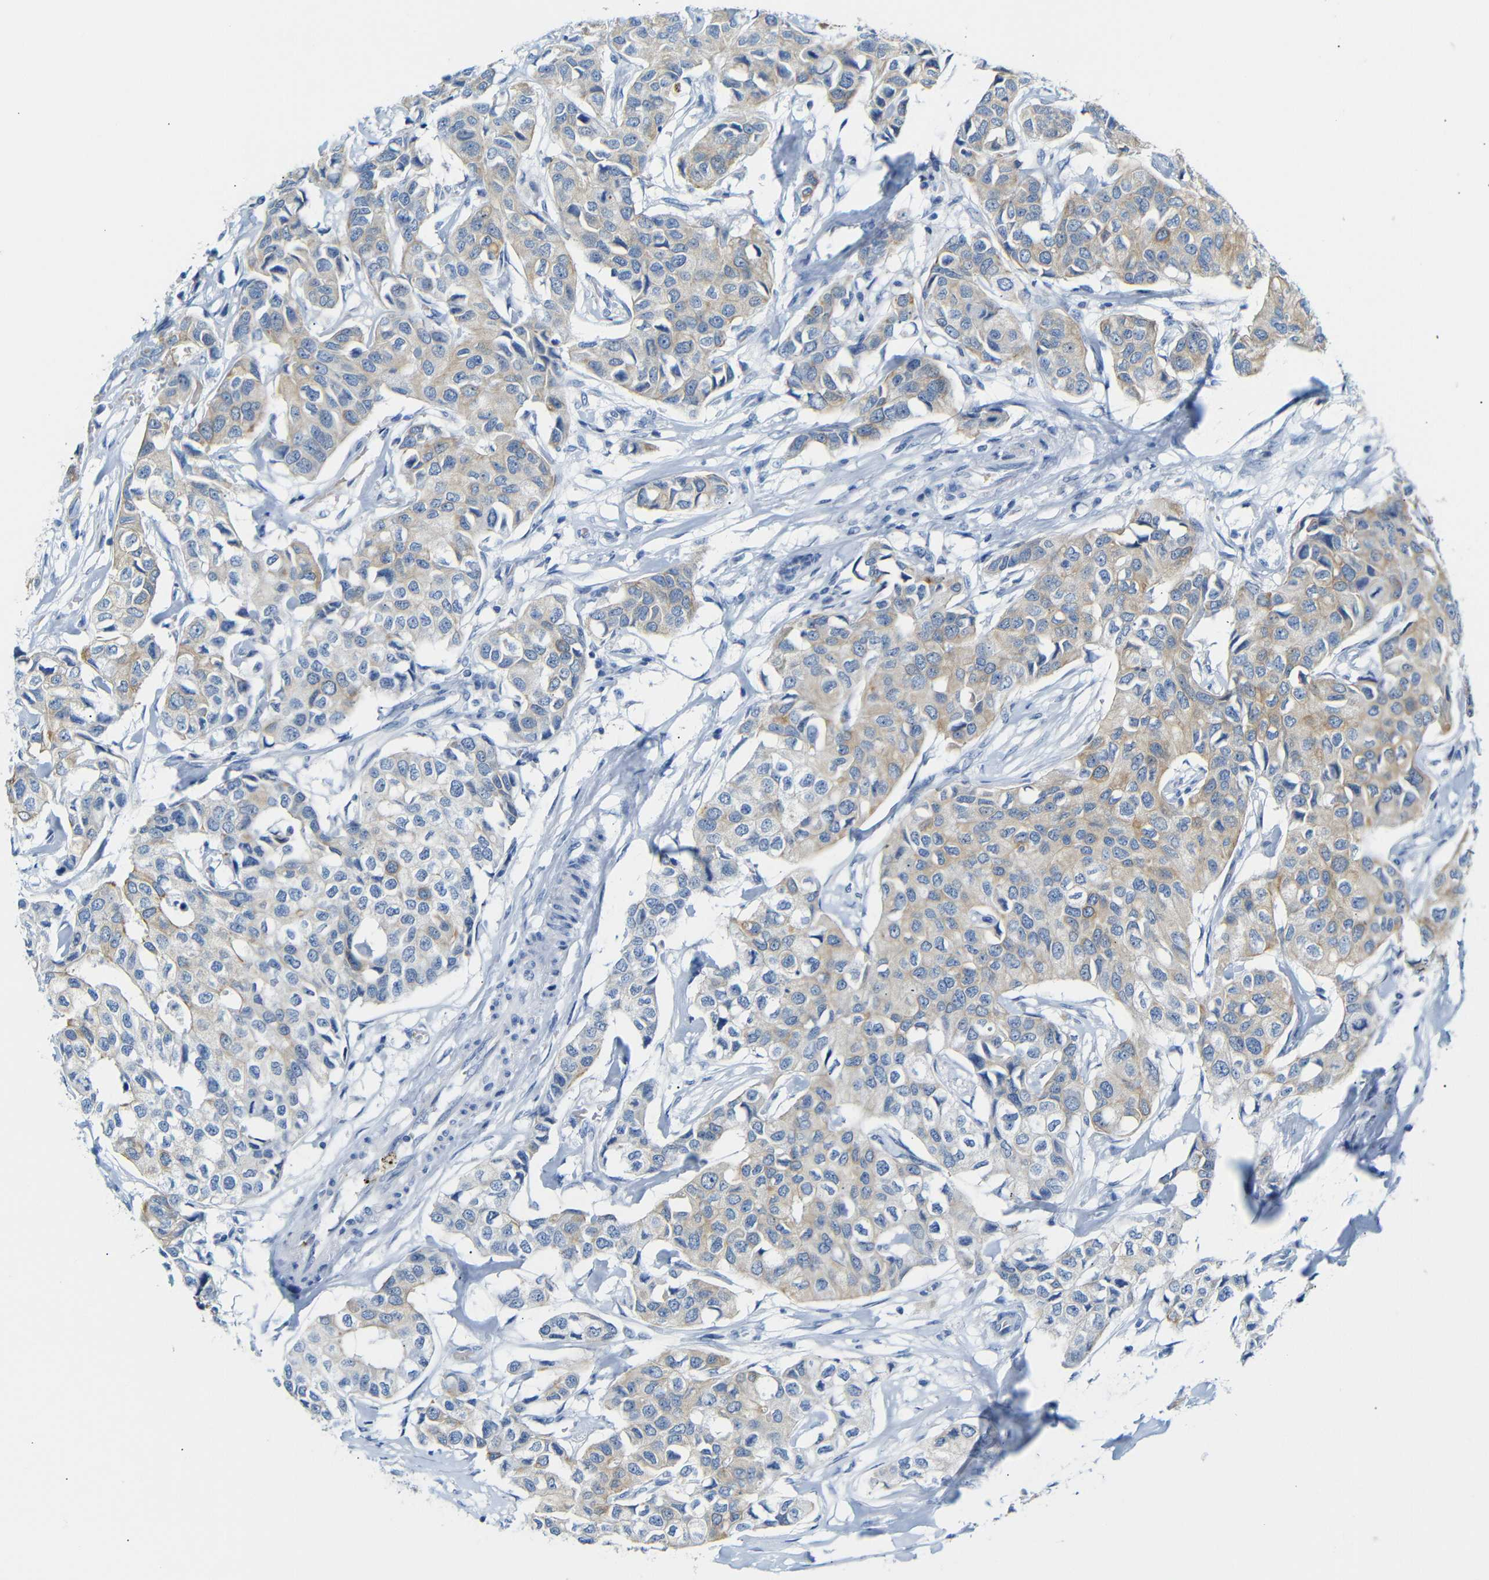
{"staining": {"intensity": "moderate", "quantity": ">75%", "location": "cytoplasmic/membranous"}, "tissue": "breast cancer", "cell_type": "Tumor cells", "image_type": "cancer", "snomed": [{"axis": "morphology", "description": "Duct carcinoma"}, {"axis": "topography", "description": "Breast"}], "caption": "Human breast invasive ductal carcinoma stained with a brown dye exhibits moderate cytoplasmic/membranous positive positivity in approximately >75% of tumor cells.", "gene": "DYNAP", "patient": {"sex": "female", "age": 80}}